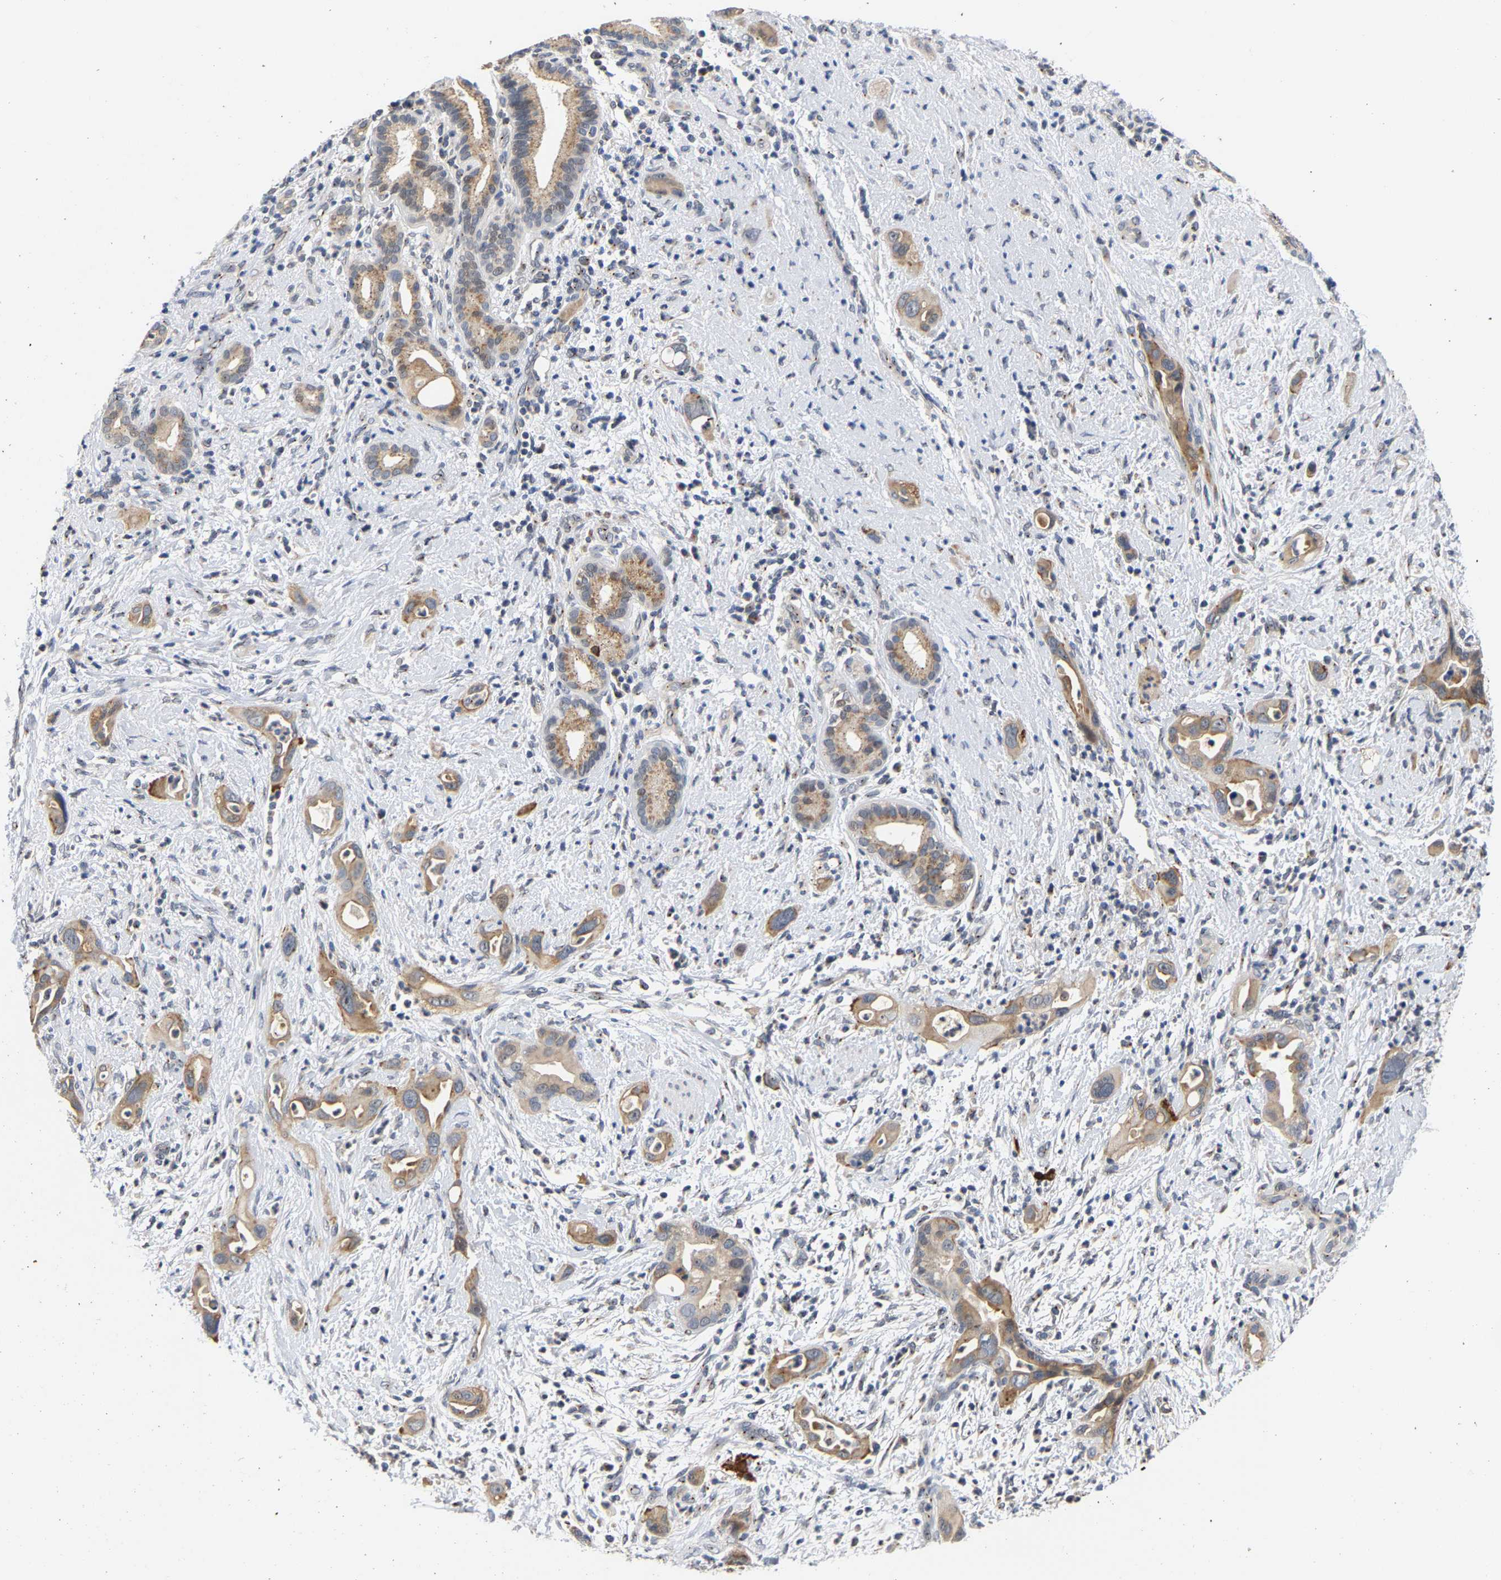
{"staining": {"intensity": "moderate", "quantity": ">75%", "location": "cytoplasmic/membranous"}, "tissue": "pancreatic cancer", "cell_type": "Tumor cells", "image_type": "cancer", "snomed": [{"axis": "morphology", "description": "Adenocarcinoma, NOS"}, {"axis": "topography", "description": "Pancreas"}], "caption": "Immunohistochemical staining of pancreatic adenocarcinoma reveals medium levels of moderate cytoplasmic/membranous protein expression in approximately >75% of tumor cells. The protein is stained brown, and the nuclei are stained in blue (DAB (3,3'-diaminobenzidine) IHC with brightfield microscopy, high magnification).", "gene": "PCNT", "patient": {"sex": "male", "age": 59}}